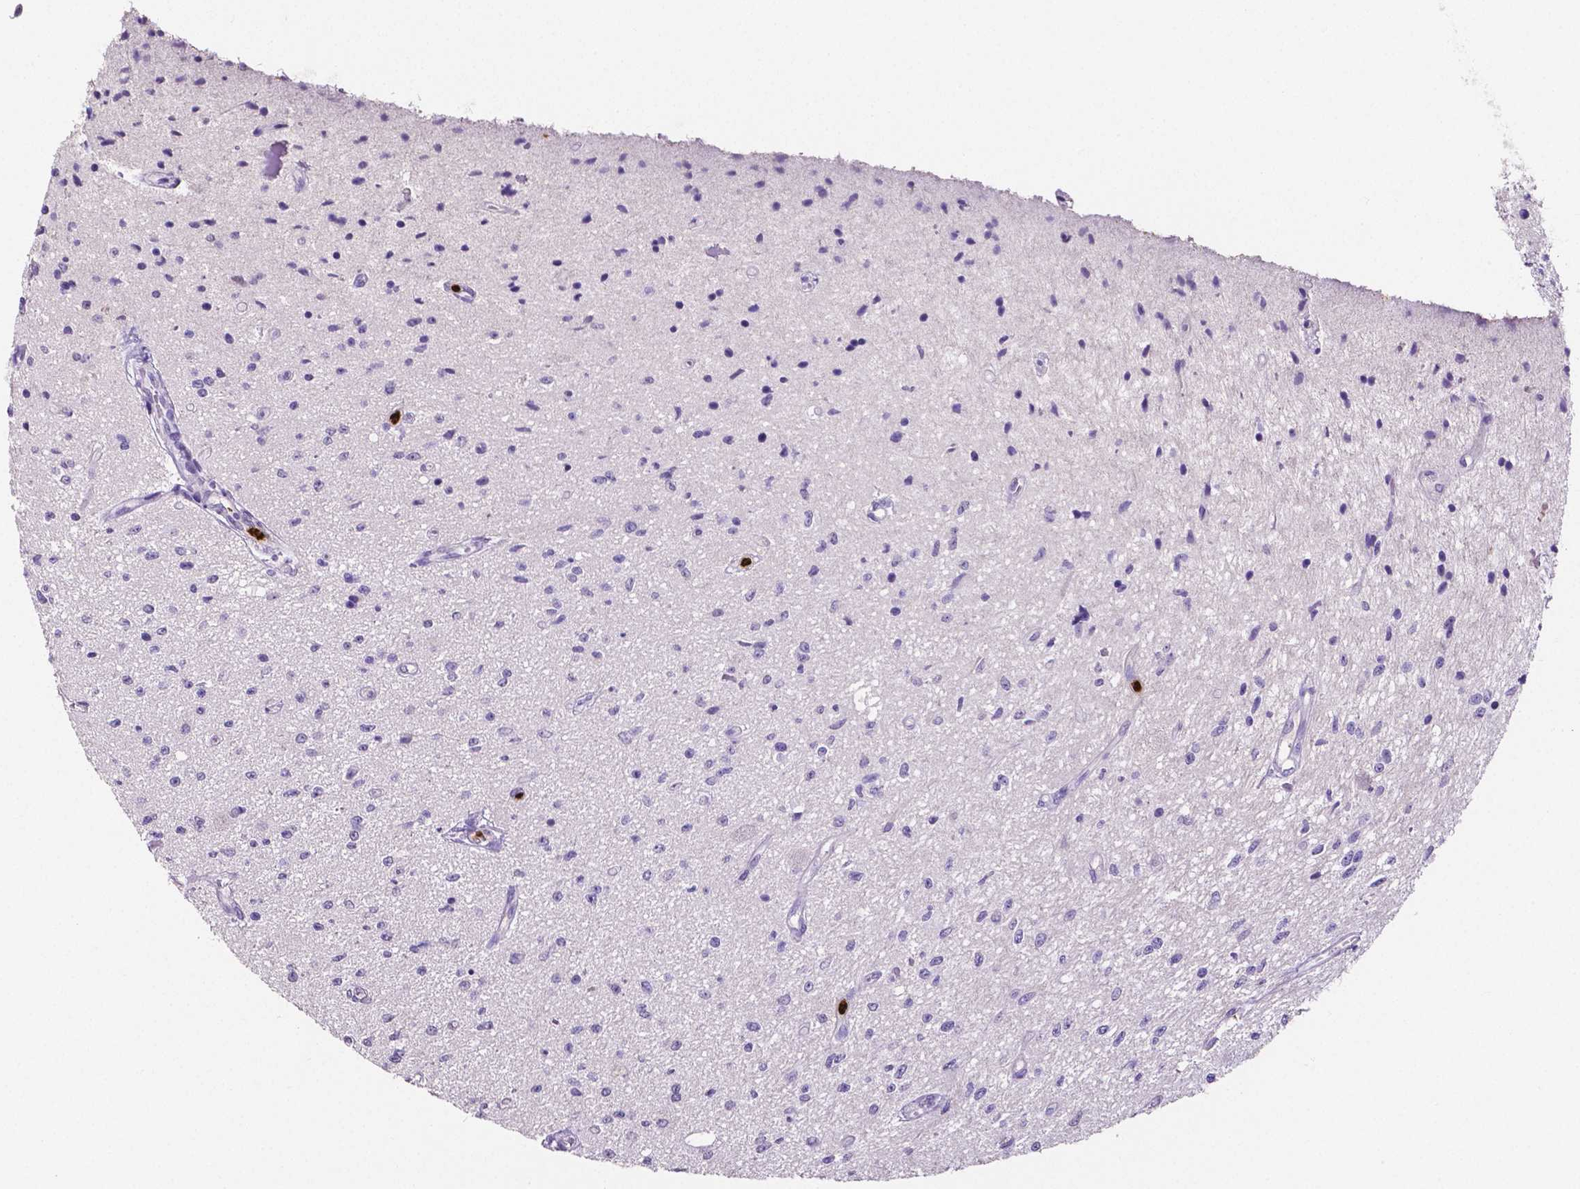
{"staining": {"intensity": "negative", "quantity": "none", "location": "none"}, "tissue": "glioma", "cell_type": "Tumor cells", "image_type": "cancer", "snomed": [{"axis": "morphology", "description": "Glioma, malignant, Low grade"}, {"axis": "topography", "description": "Cerebellum"}], "caption": "Glioma was stained to show a protein in brown. There is no significant positivity in tumor cells.", "gene": "MMP9", "patient": {"sex": "female", "age": 14}}